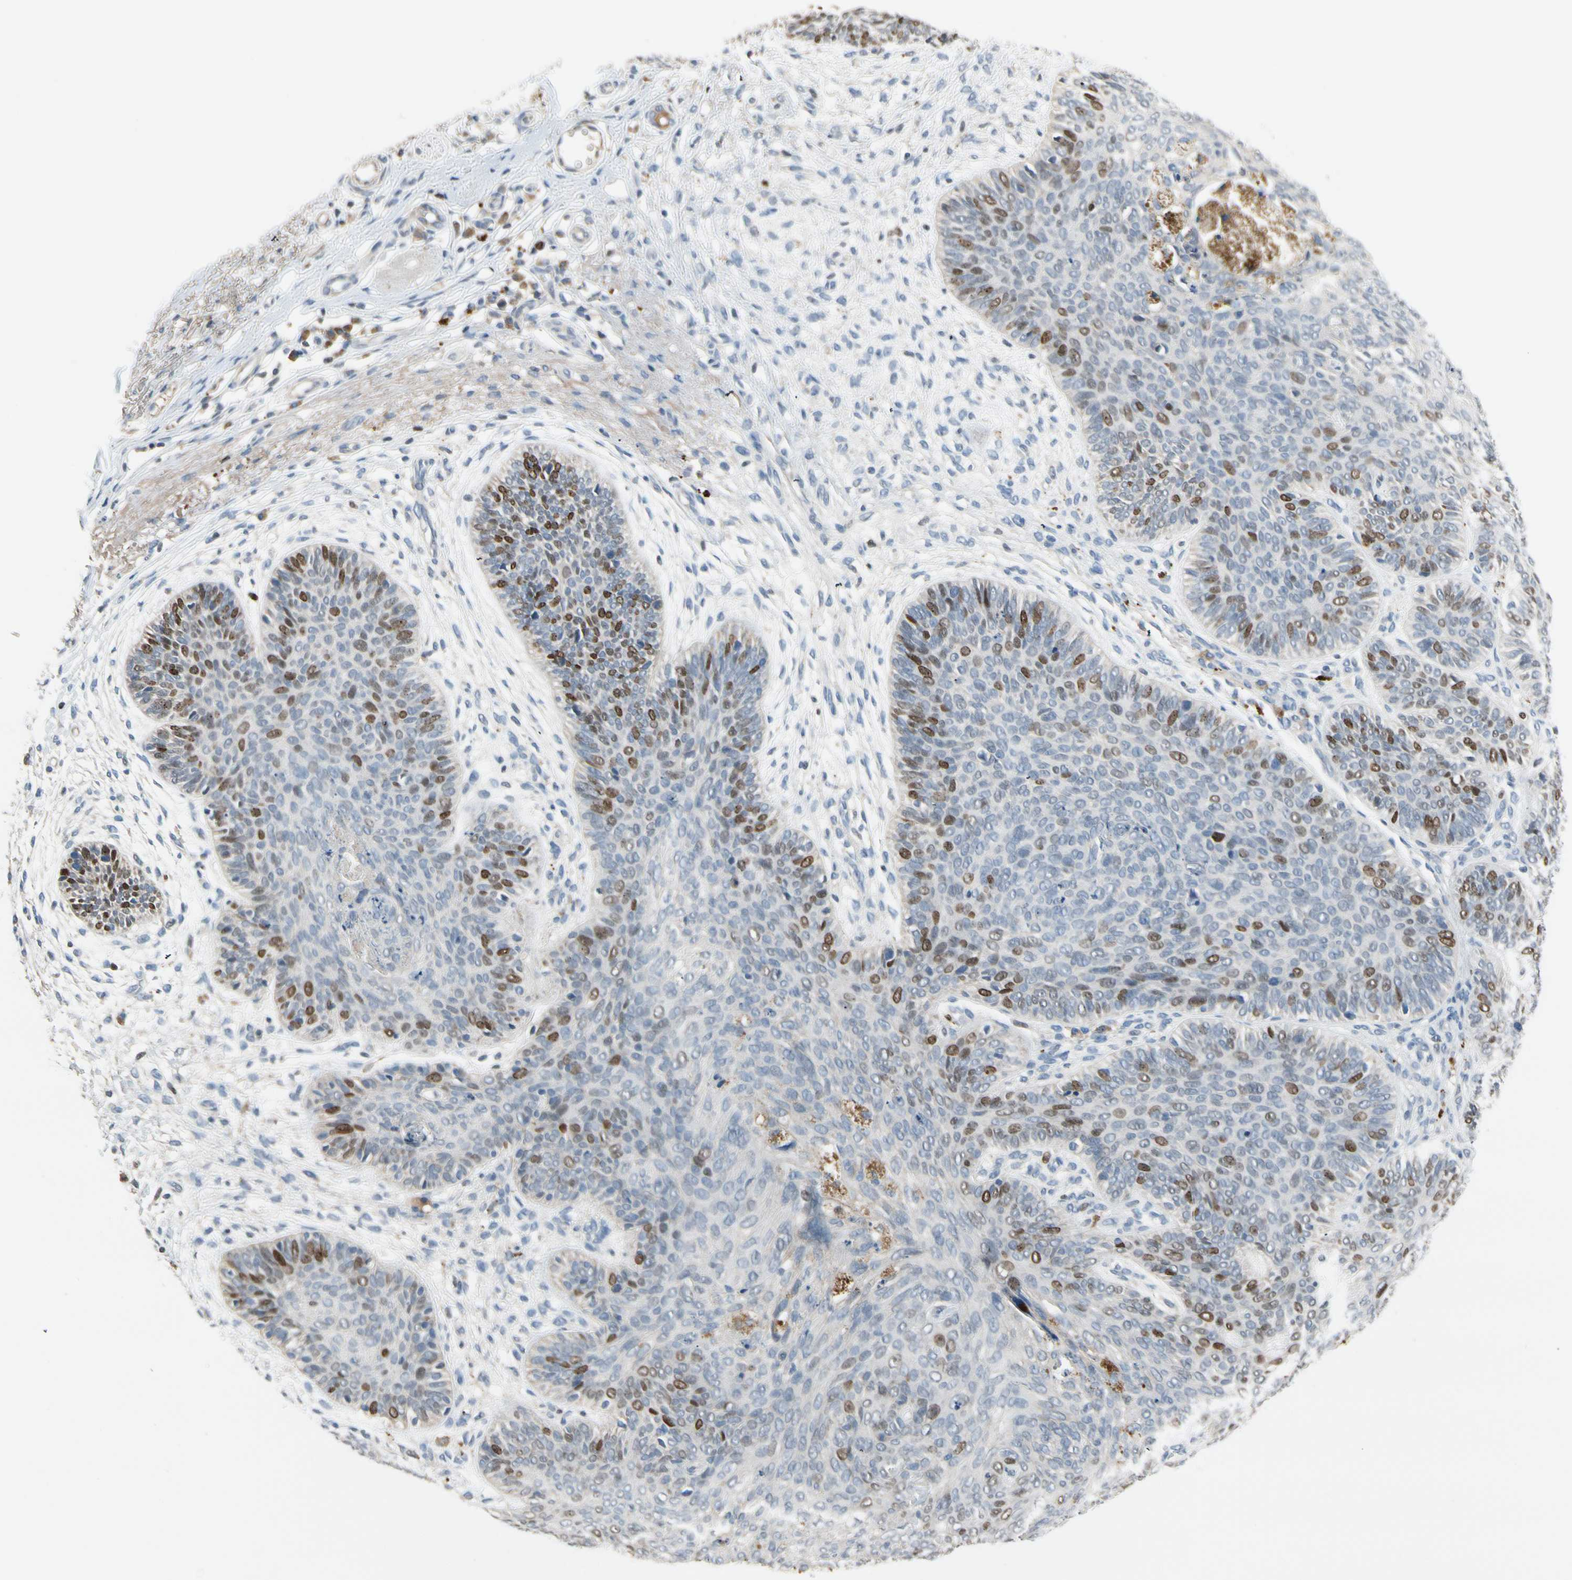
{"staining": {"intensity": "moderate", "quantity": "<25%", "location": "nuclear"}, "tissue": "skin cancer", "cell_type": "Tumor cells", "image_type": "cancer", "snomed": [{"axis": "morphology", "description": "Normal tissue, NOS"}, {"axis": "morphology", "description": "Basal cell carcinoma"}, {"axis": "topography", "description": "Skin"}], "caption": "Skin cancer (basal cell carcinoma) tissue reveals moderate nuclear positivity in approximately <25% of tumor cells (Stains: DAB in brown, nuclei in blue, Microscopy: brightfield microscopy at high magnification).", "gene": "ZKSCAN4", "patient": {"sex": "male", "age": 52}}